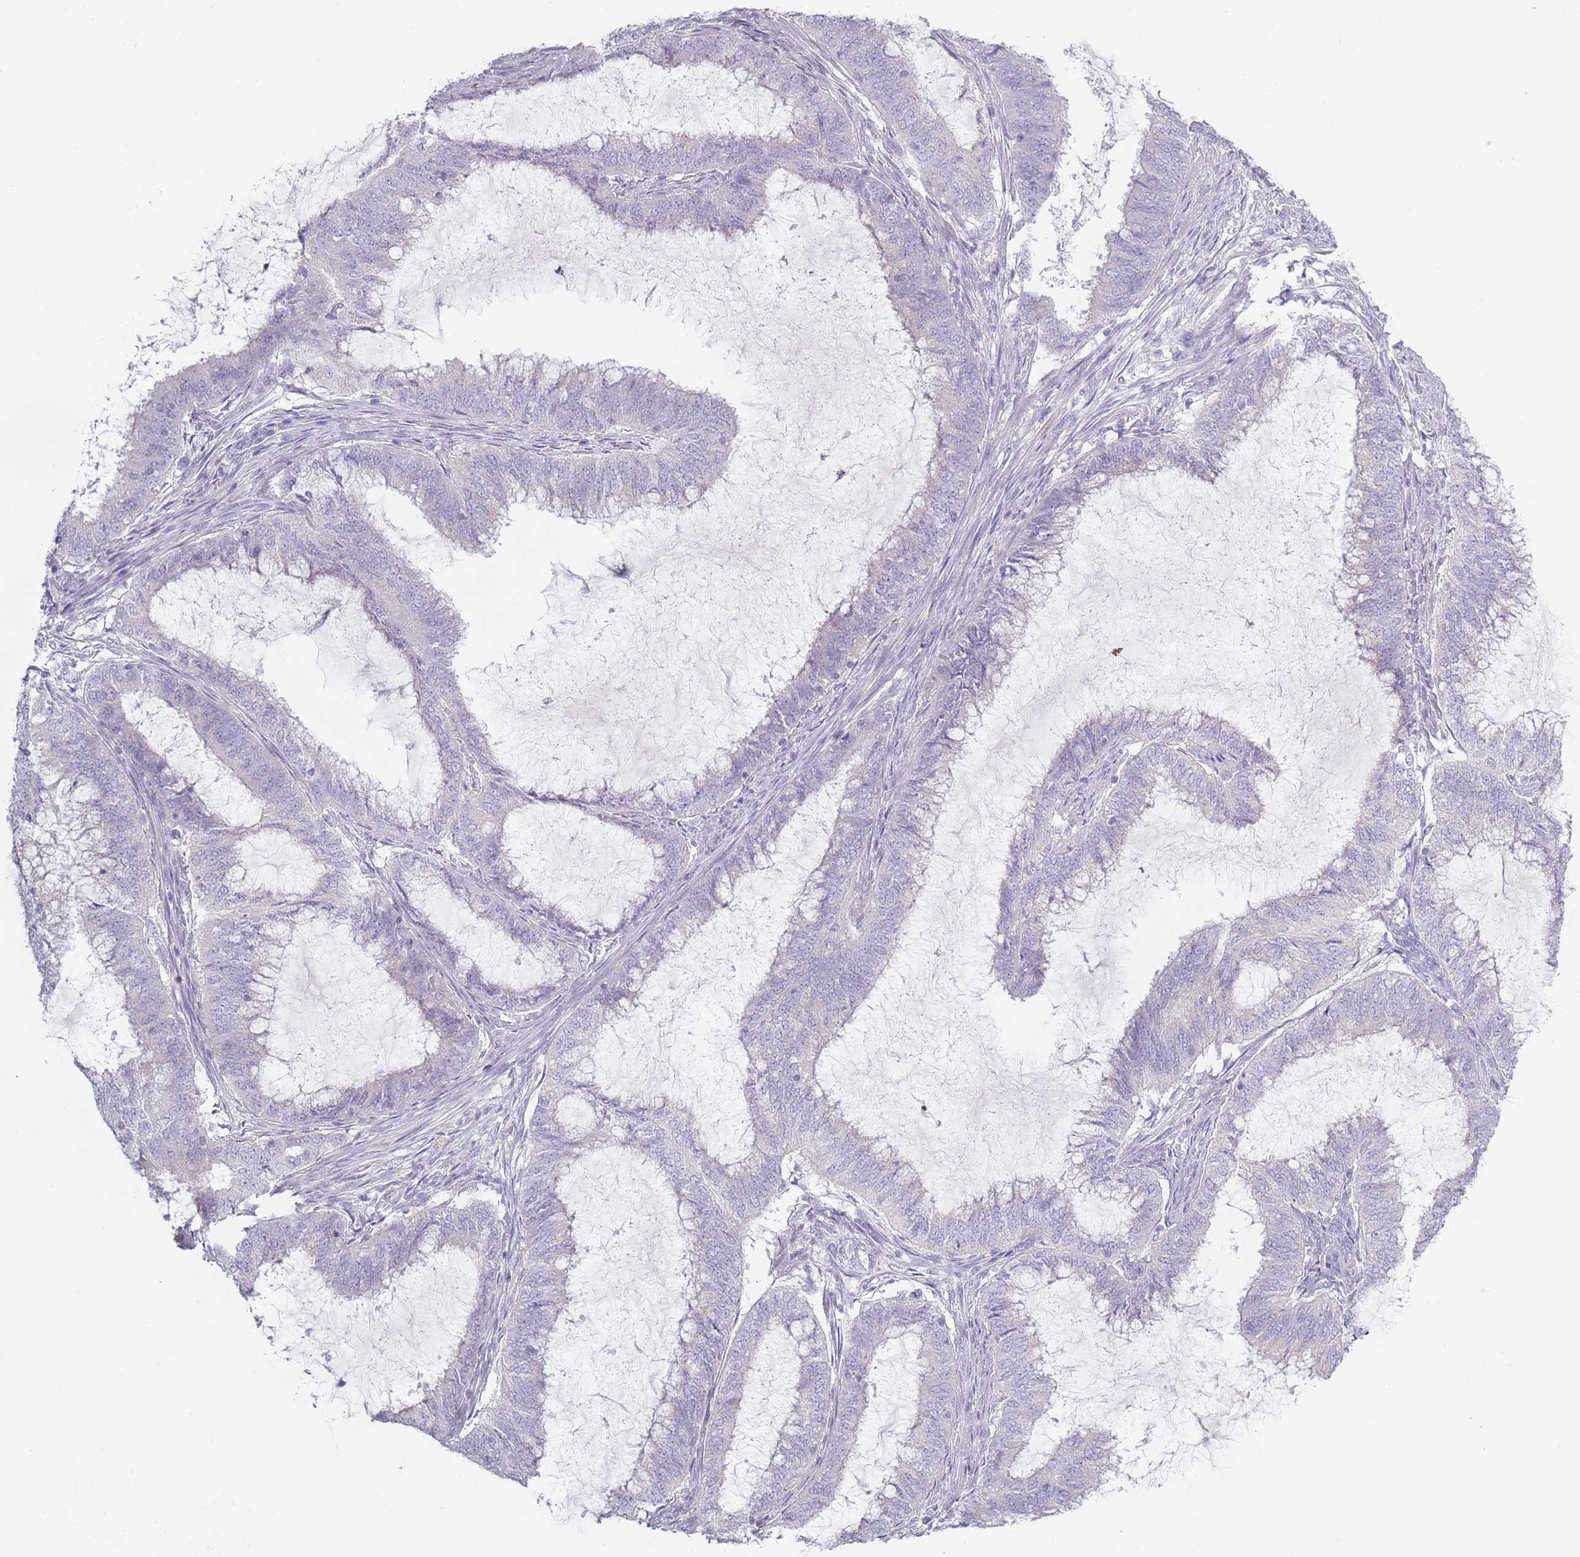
{"staining": {"intensity": "negative", "quantity": "none", "location": "none"}, "tissue": "endometrial cancer", "cell_type": "Tumor cells", "image_type": "cancer", "snomed": [{"axis": "morphology", "description": "Adenocarcinoma, NOS"}, {"axis": "topography", "description": "Endometrium"}], "caption": "Tumor cells show no significant expression in endometrial cancer (adenocarcinoma).", "gene": "RASL10B", "patient": {"sex": "female", "age": 51}}